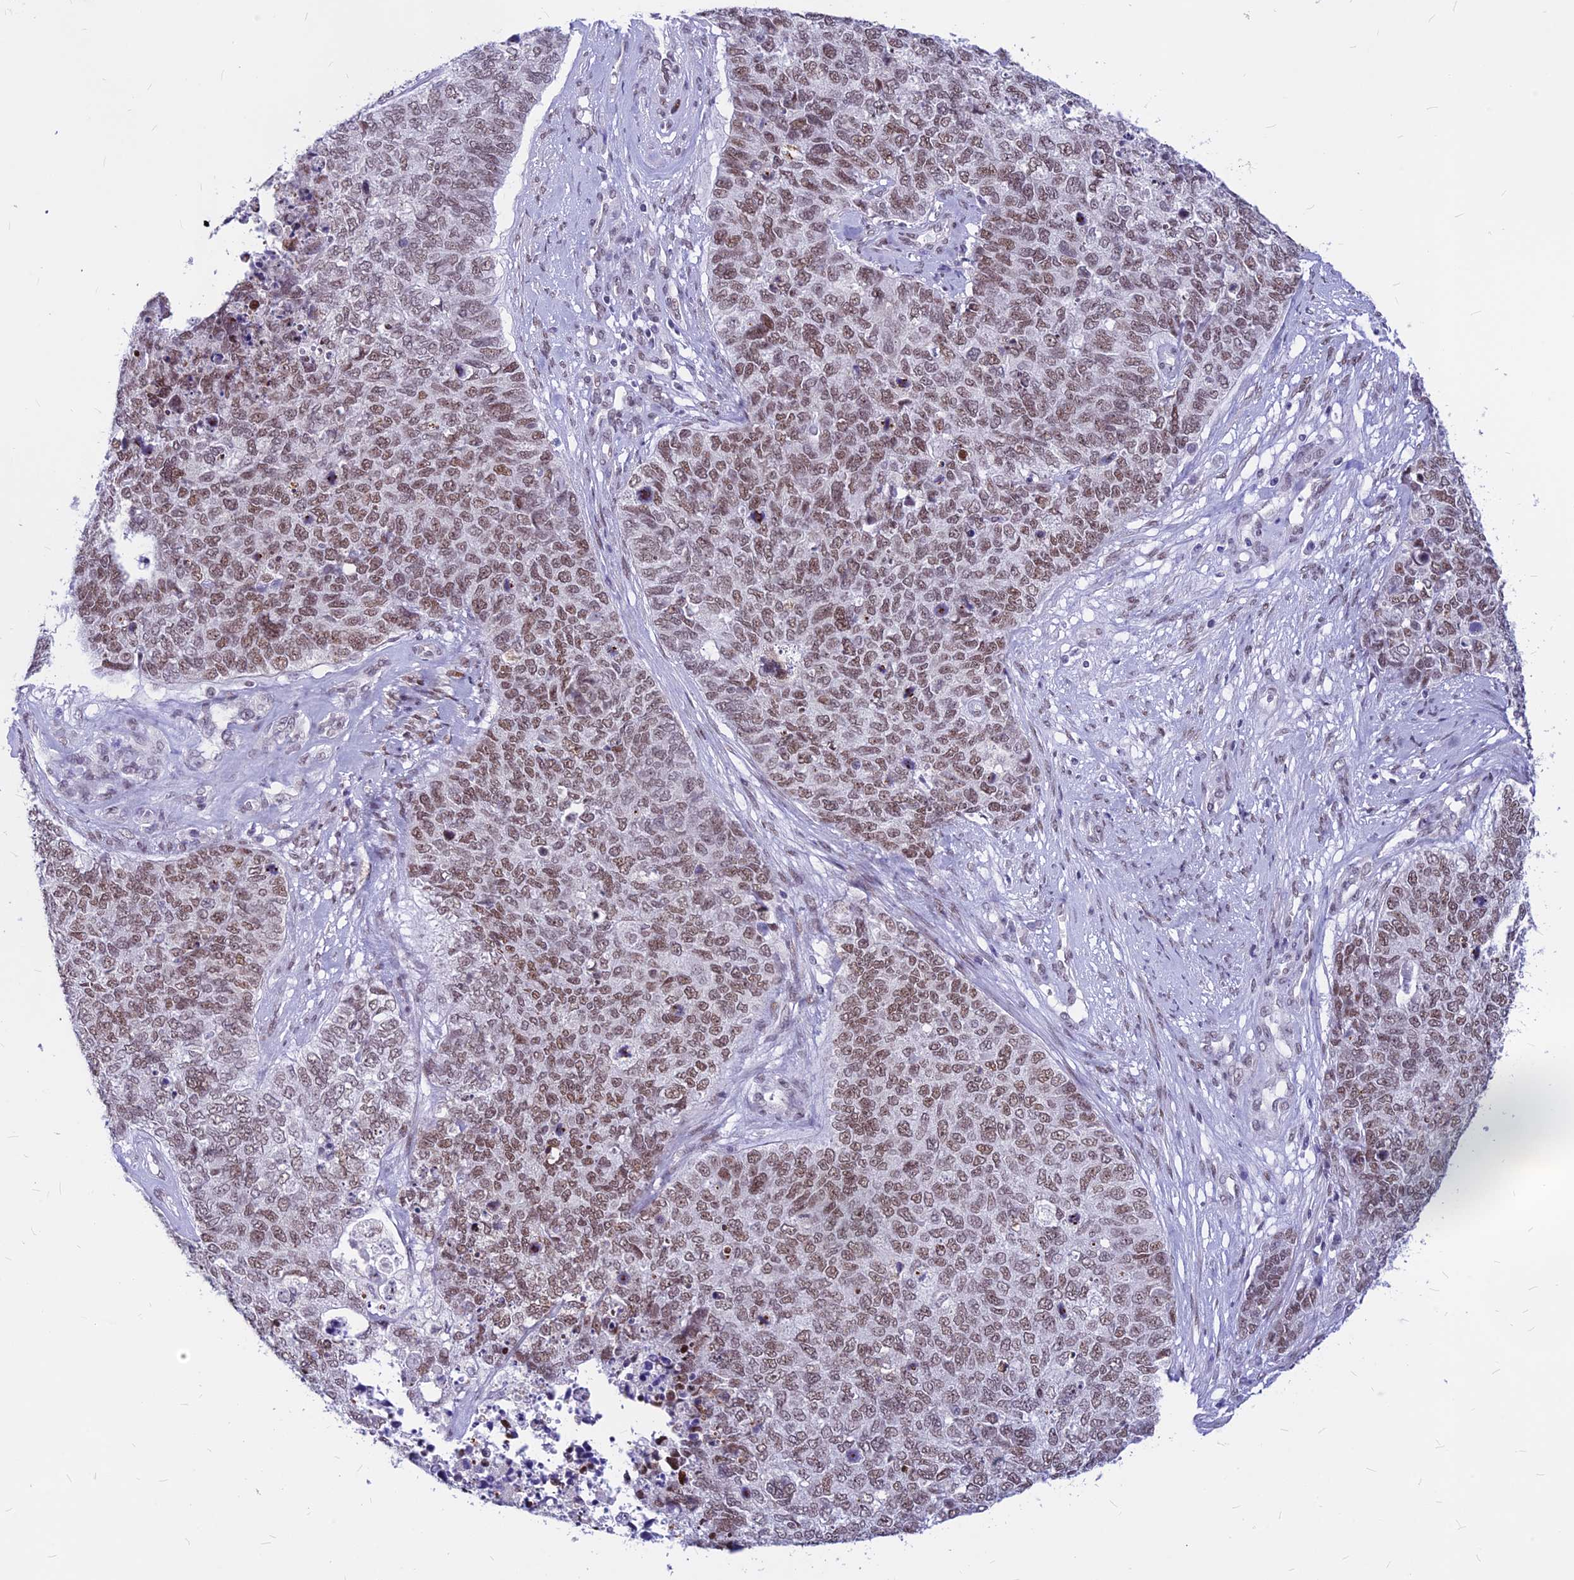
{"staining": {"intensity": "moderate", "quantity": ">75%", "location": "nuclear"}, "tissue": "cervical cancer", "cell_type": "Tumor cells", "image_type": "cancer", "snomed": [{"axis": "morphology", "description": "Squamous cell carcinoma, NOS"}, {"axis": "topography", "description": "Cervix"}], "caption": "Protein staining by immunohistochemistry exhibits moderate nuclear positivity in about >75% of tumor cells in squamous cell carcinoma (cervical).", "gene": "KCTD13", "patient": {"sex": "female", "age": 63}}